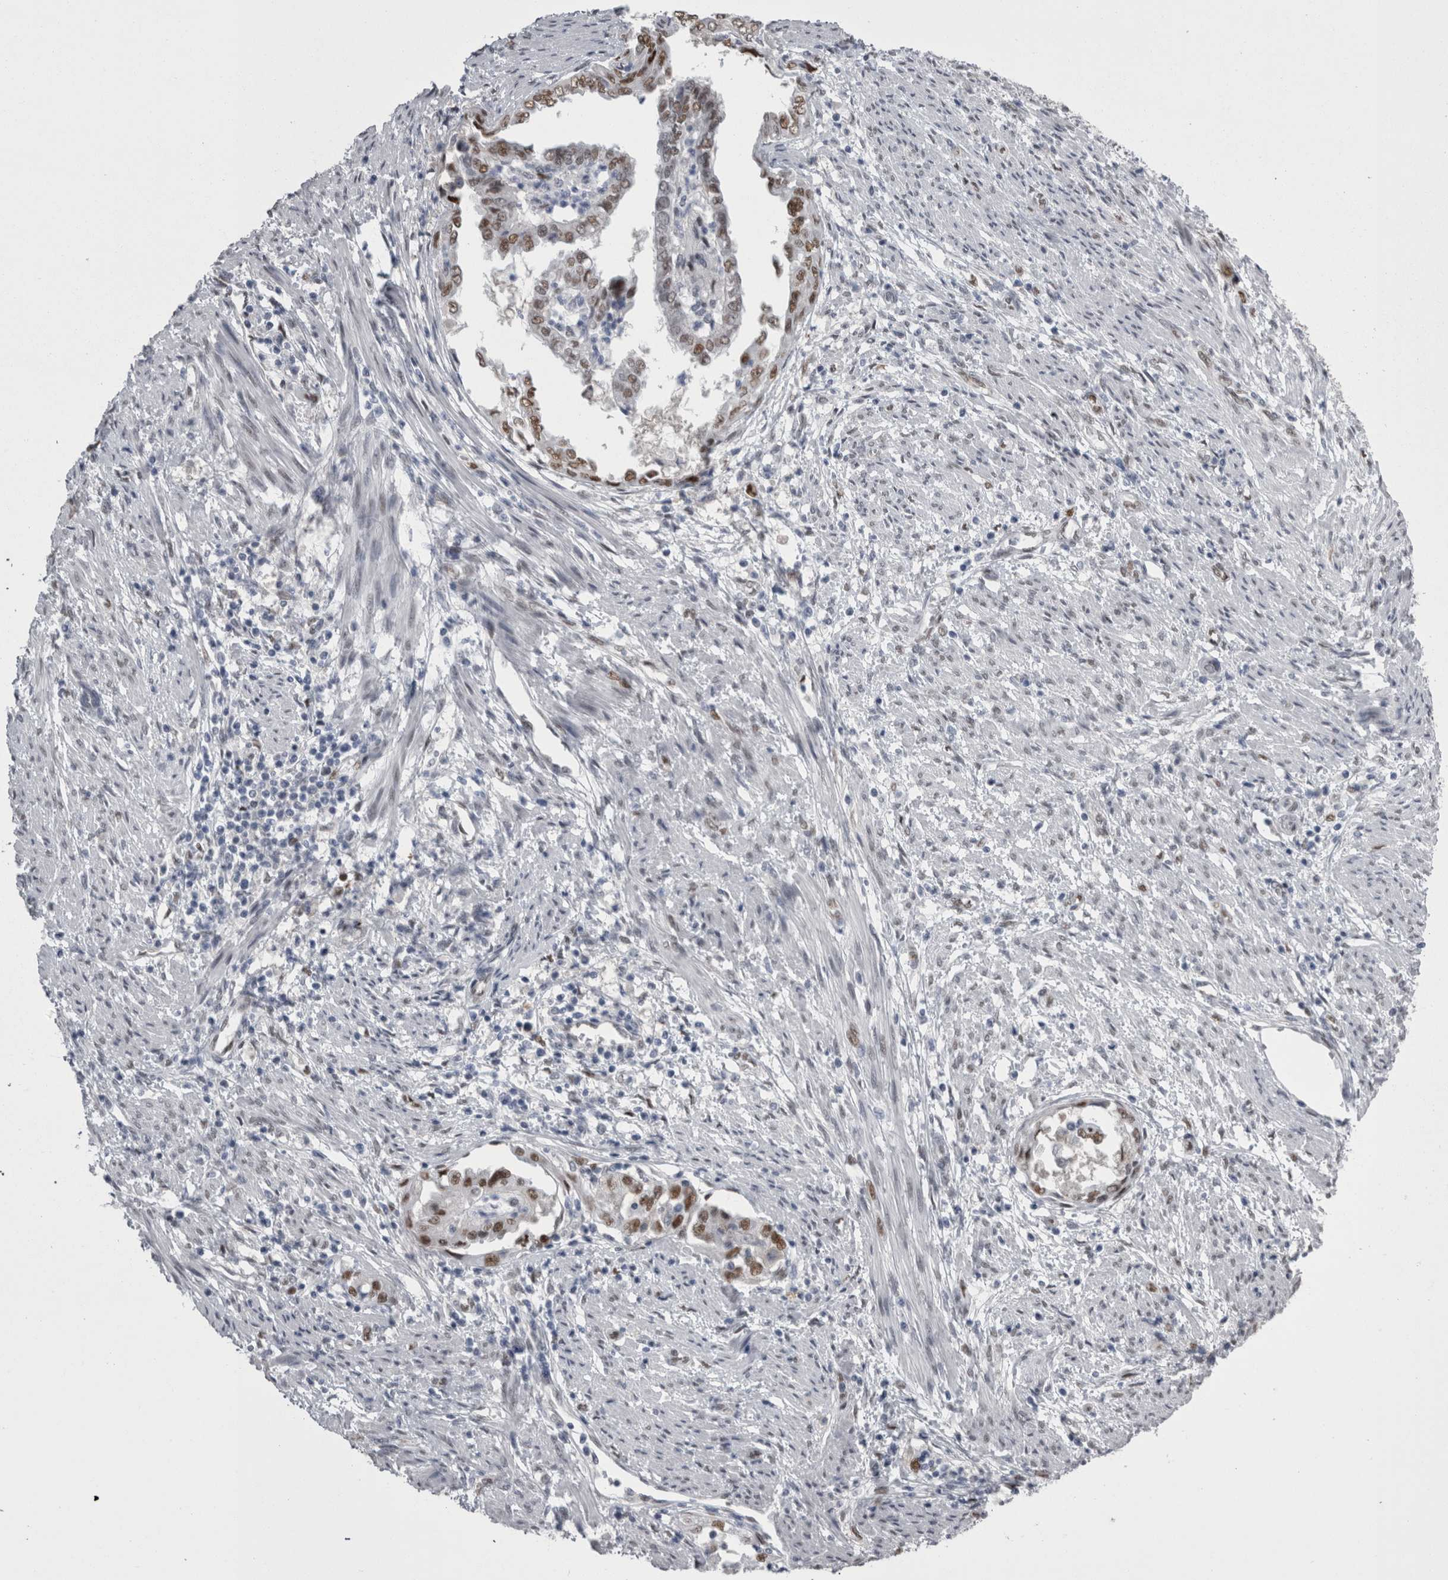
{"staining": {"intensity": "moderate", "quantity": ">75%", "location": "nuclear"}, "tissue": "endometrial cancer", "cell_type": "Tumor cells", "image_type": "cancer", "snomed": [{"axis": "morphology", "description": "Adenocarcinoma, NOS"}, {"axis": "topography", "description": "Endometrium"}], "caption": "Approximately >75% of tumor cells in human endometrial cancer exhibit moderate nuclear protein expression as visualized by brown immunohistochemical staining.", "gene": "C1orf54", "patient": {"sex": "female", "age": 85}}